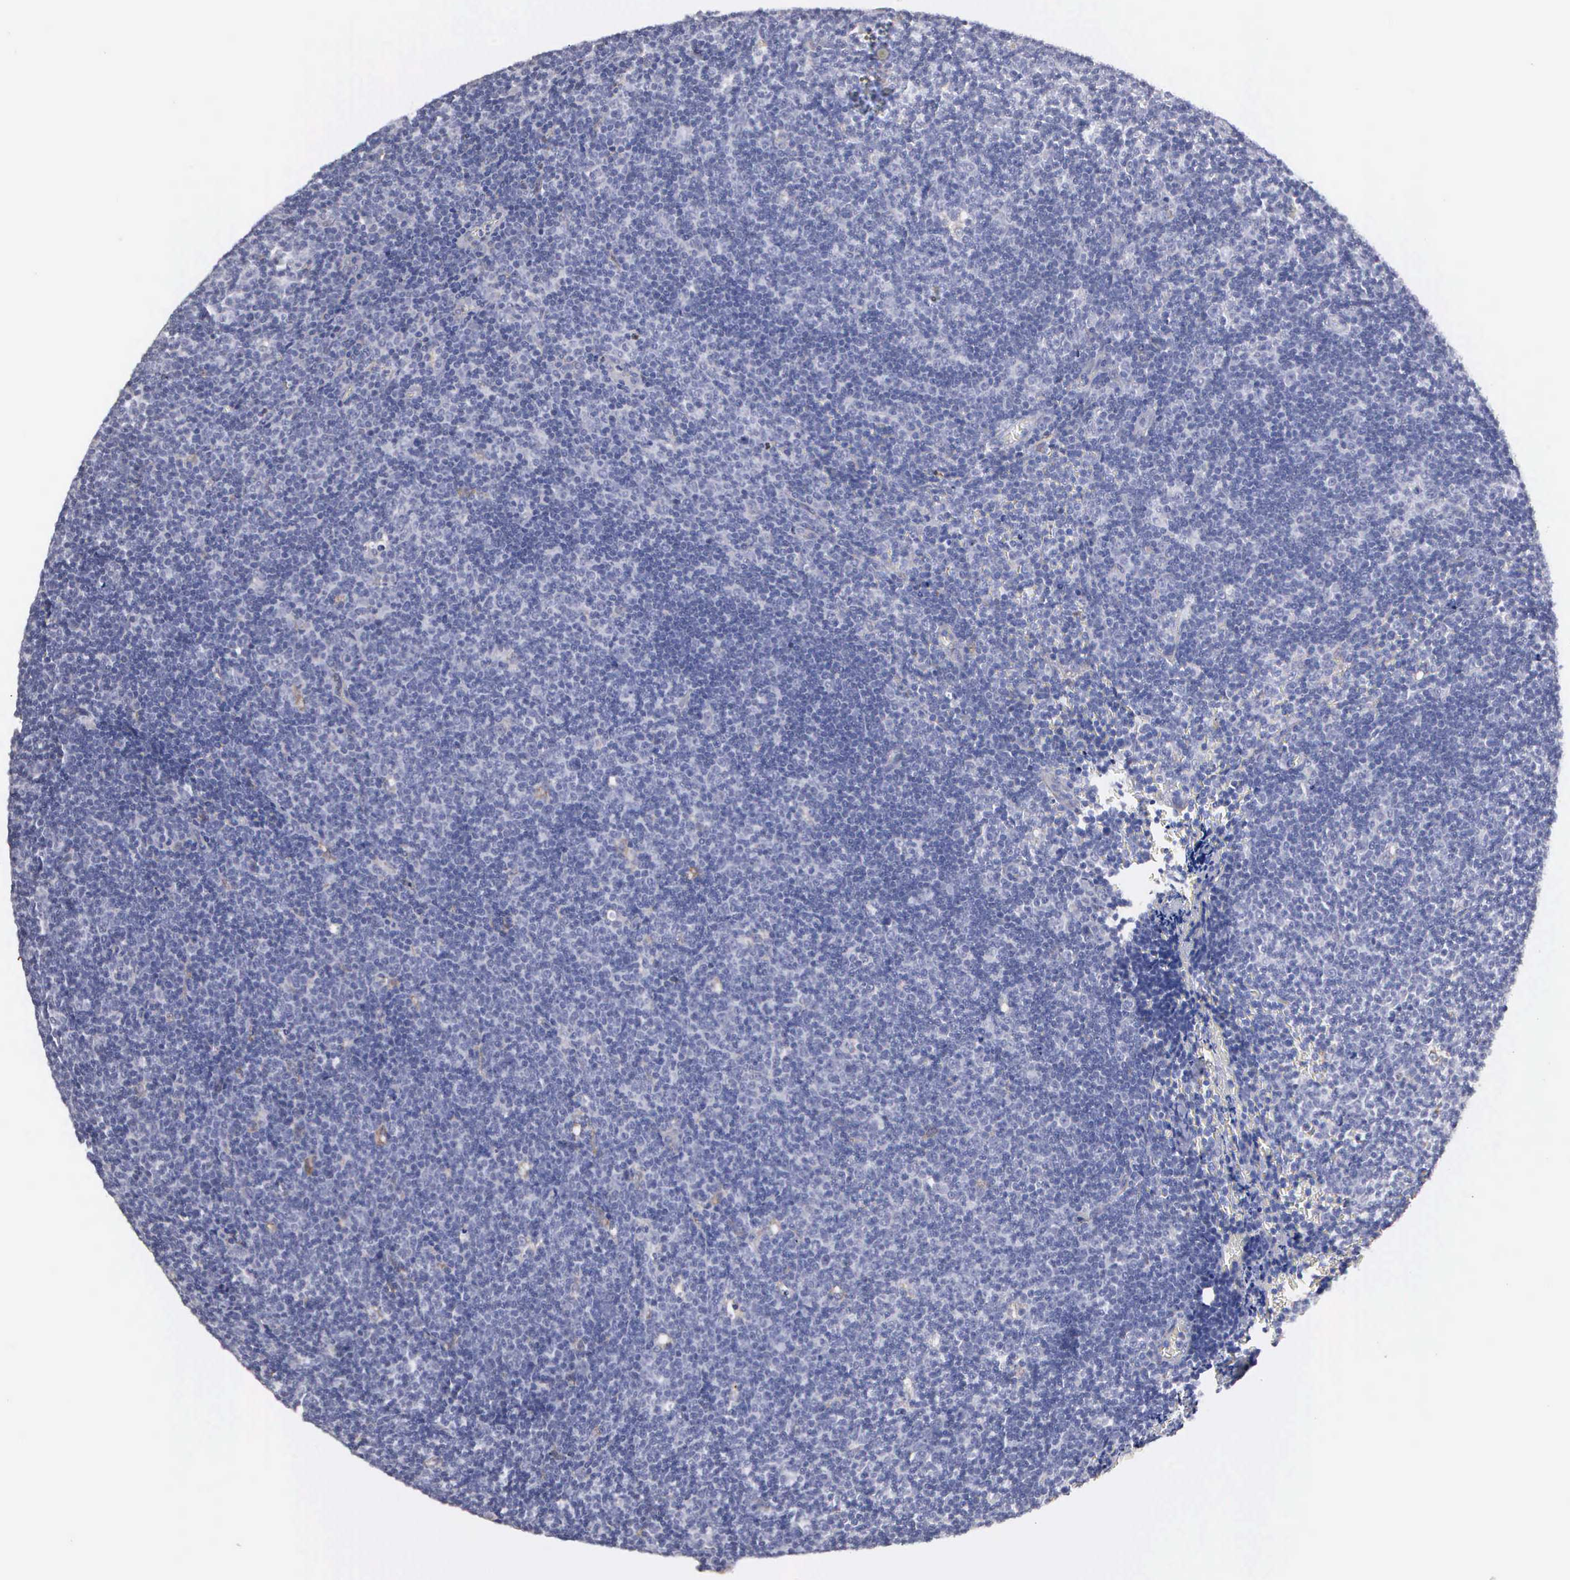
{"staining": {"intensity": "negative", "quantity": "none", "location": "none"}, "tissue": "lymphoma", "cell_type": "Tumor cells", "image_type": "cancer", "snomed": [{"axis": "morphology", "description": "Malignant lymphoma, non-Hodgkin's type, Low grade"}, {"axis": "topography", "description": "Lymph node"}], "caption": "Tumor cells show no significant expression in malignant lymphoma, non-Hodgkin's type (low-grade). The staining is performed using DAB brown chromogen with nuclei counter-stained in using hematoxylin.", "gene": "LIN52", "patient": {"sex": "male", "age": 49}}